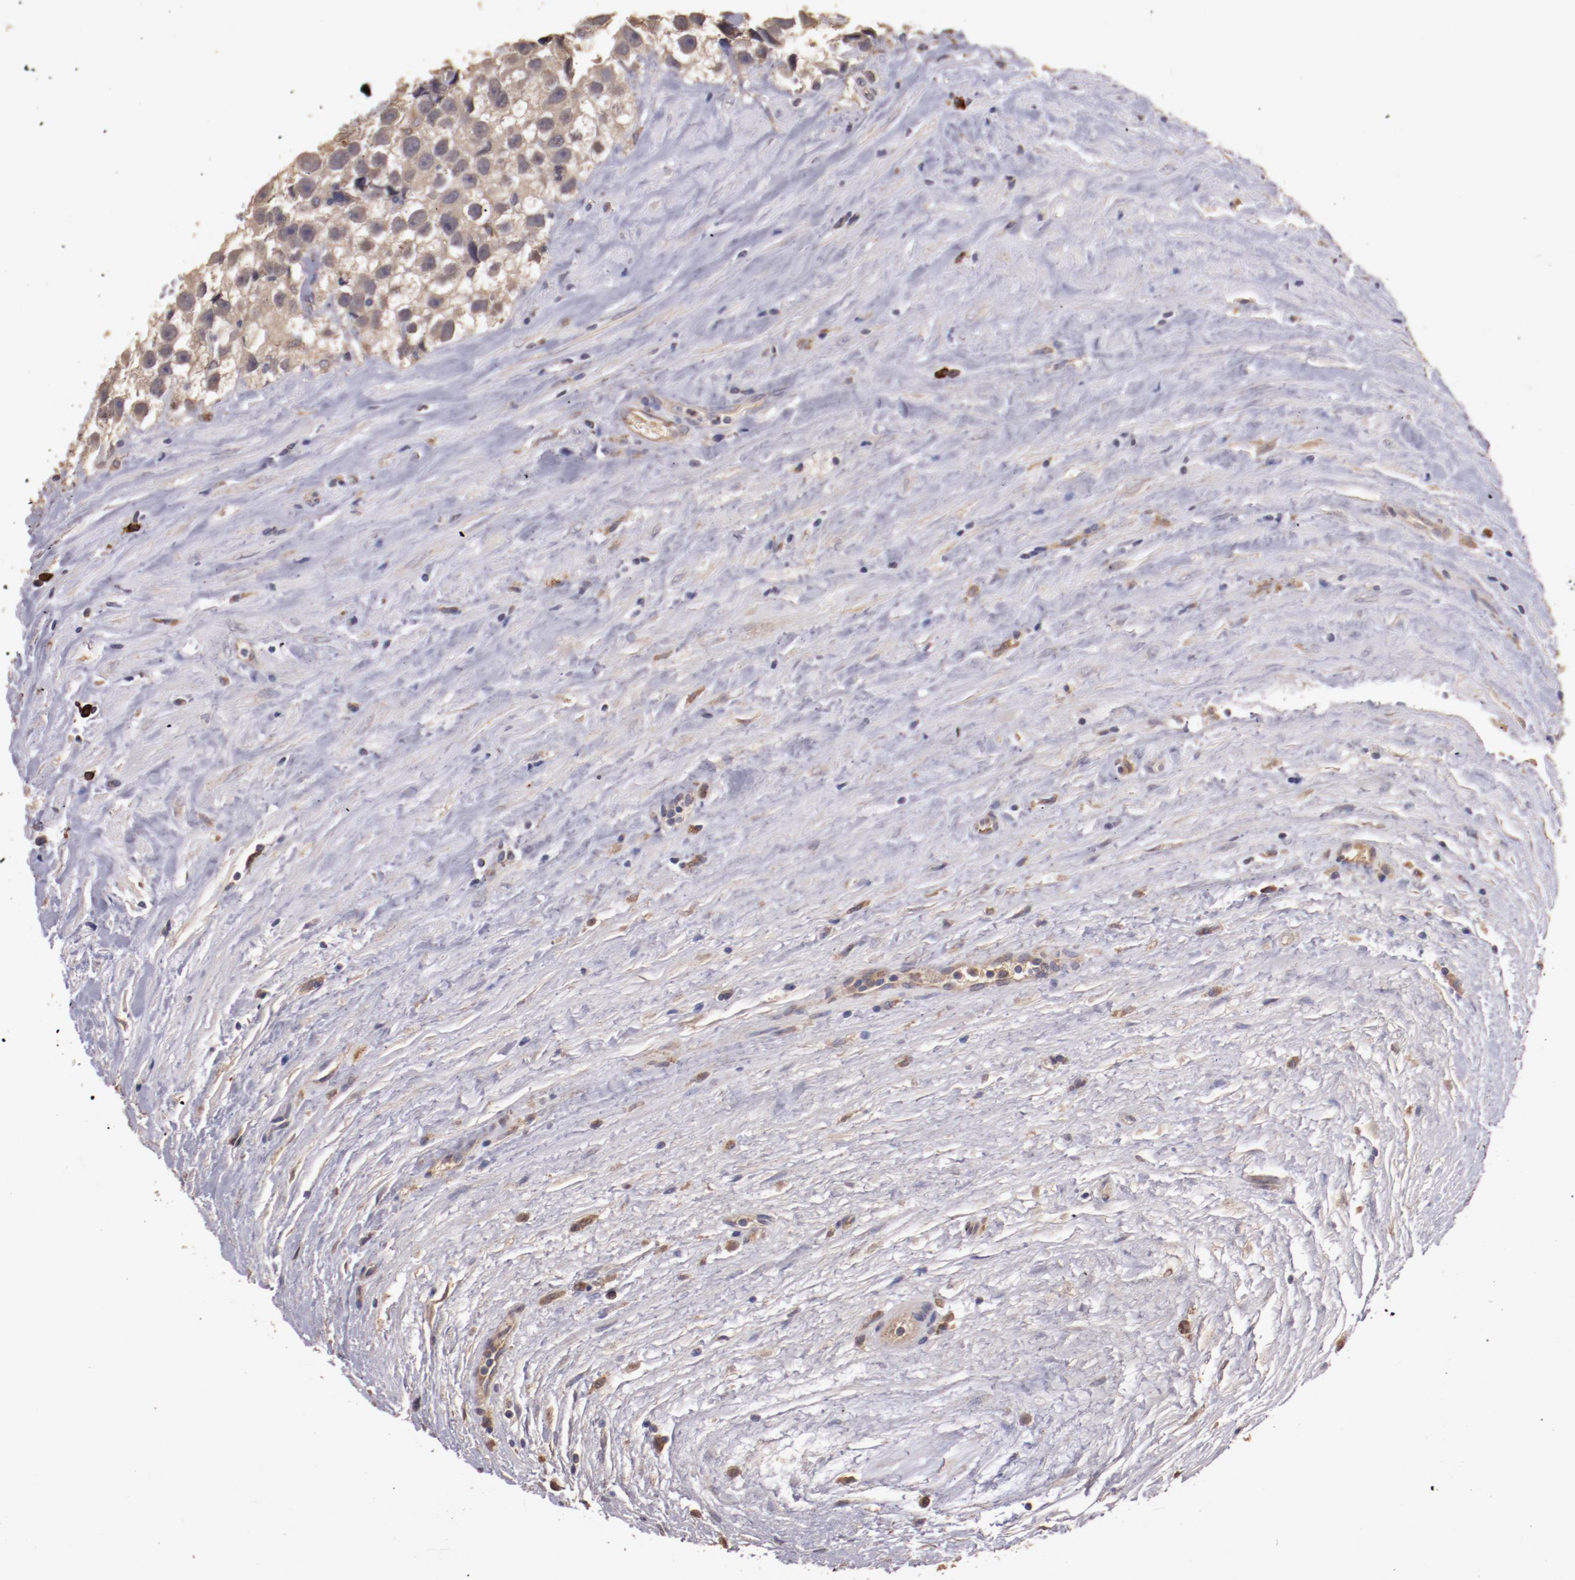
{"staining": {"intensity": "moderate", "quantity": ">75%", "location": "cytoplasmic/membranous"}, "tissue": "testis cancer", "cell_type": "Tumor cells", "image_type": "cancer", "snomed": [{"axis": "morphology", "description": "Seminoma, NOS"}, {"axis": "topography", "description": "Testis"}], "caption": "Brown immunohistochemical staining in seminoma (testis) shows moderate cytoplasmic/membranous positivity in about >75% of tumor cells. The protein of interest is shown in brown color, while the nuclei are stained blue.", "gene": "SRRD", "patient": {"sex": "male", "age": 43}}